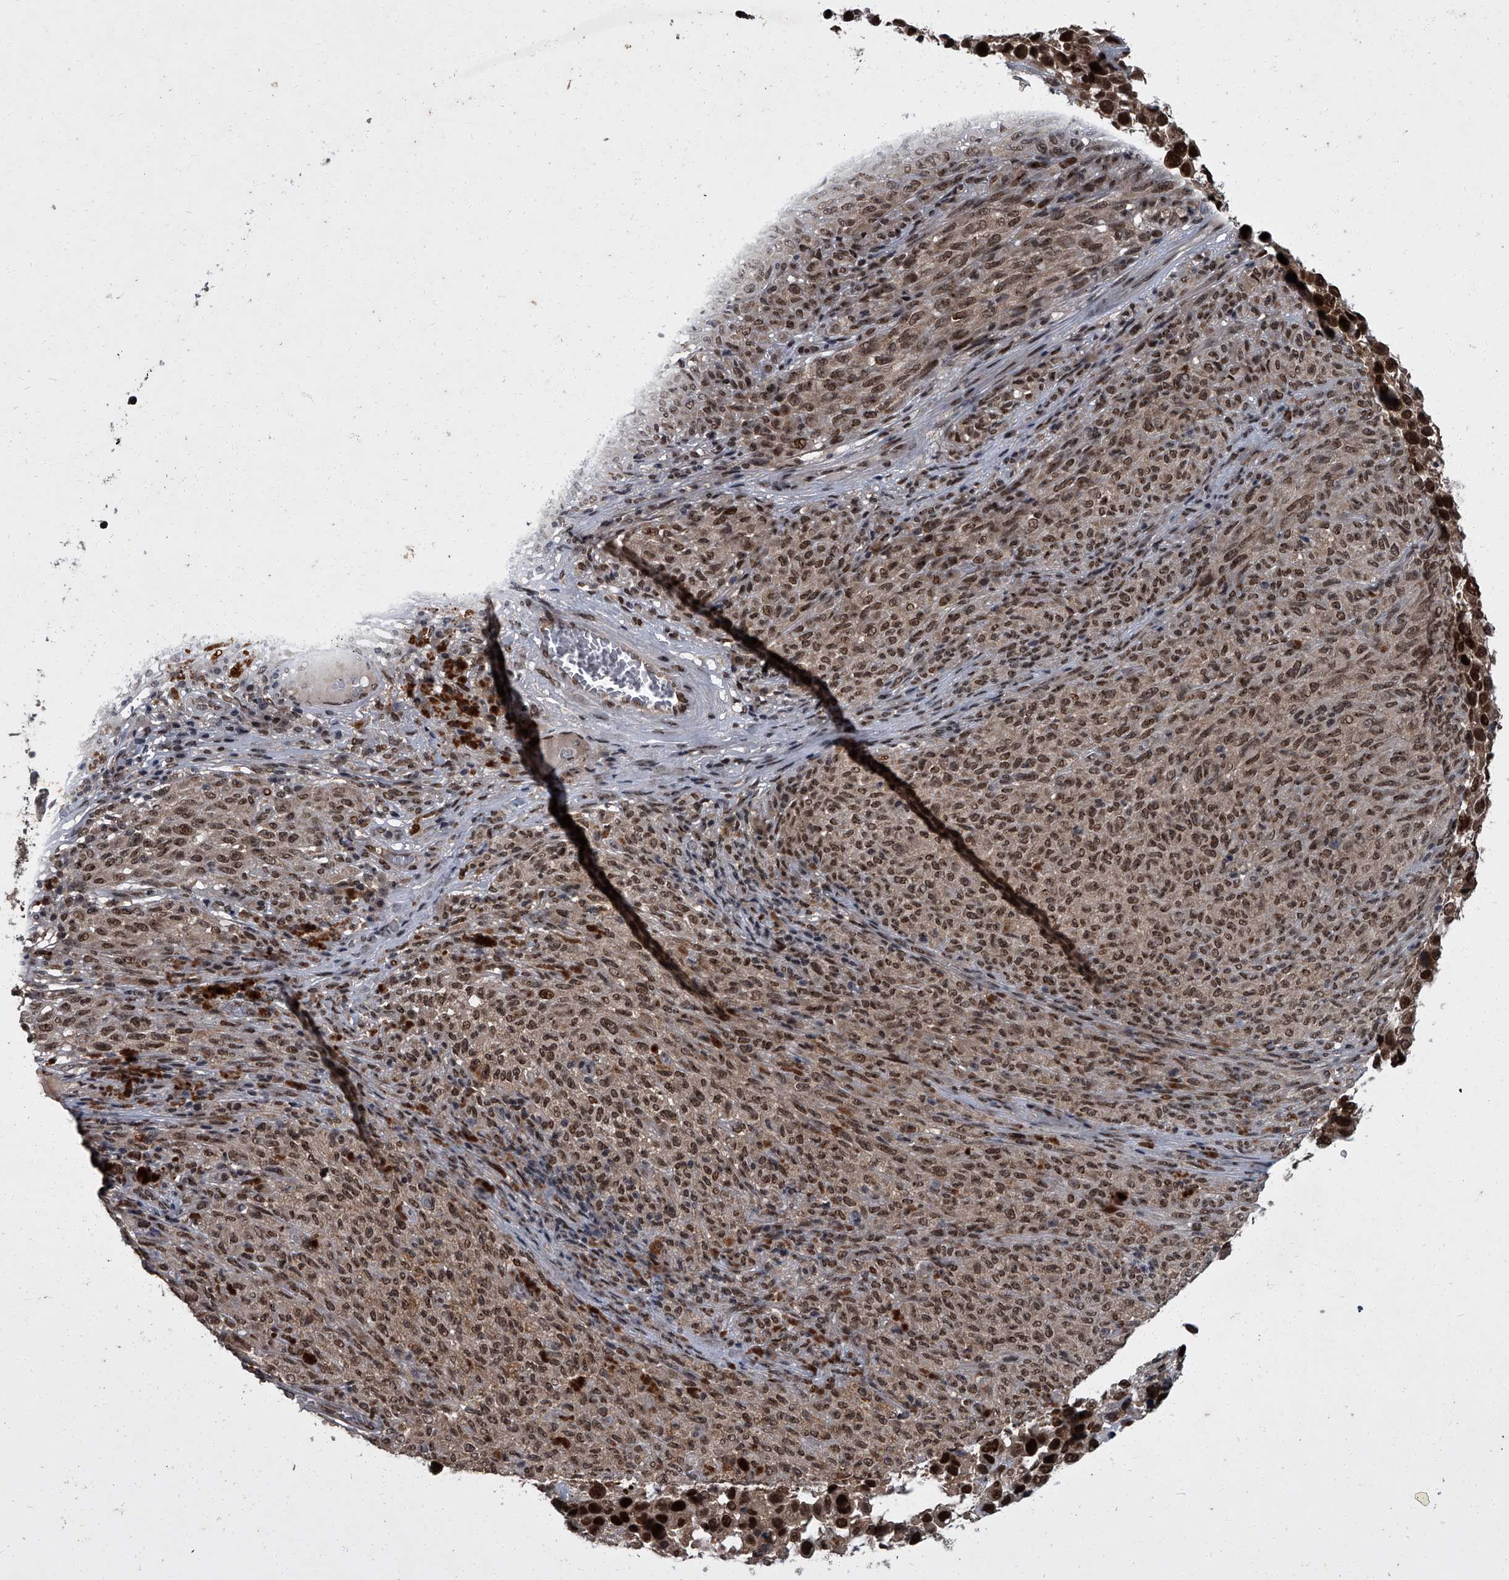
{"staining": {"intensity": "moderate", "quantity": ">75%", "location": "nuclear"}, "tissue": "melanoma", "cell_type": "Tumor cells", "image_type": "cancer", "snomed": [{"axis": "morphology", "description": "Malignant melanoma, NOS"}, {"axis": "topography", "description": "Skin"}], "caption": "Moderate nuclear protein staining is present in about >75% of tumor cells in malignant melanoma.", "gene": "ZNF518B", "patient": {"sex": "female", "age": 82}}